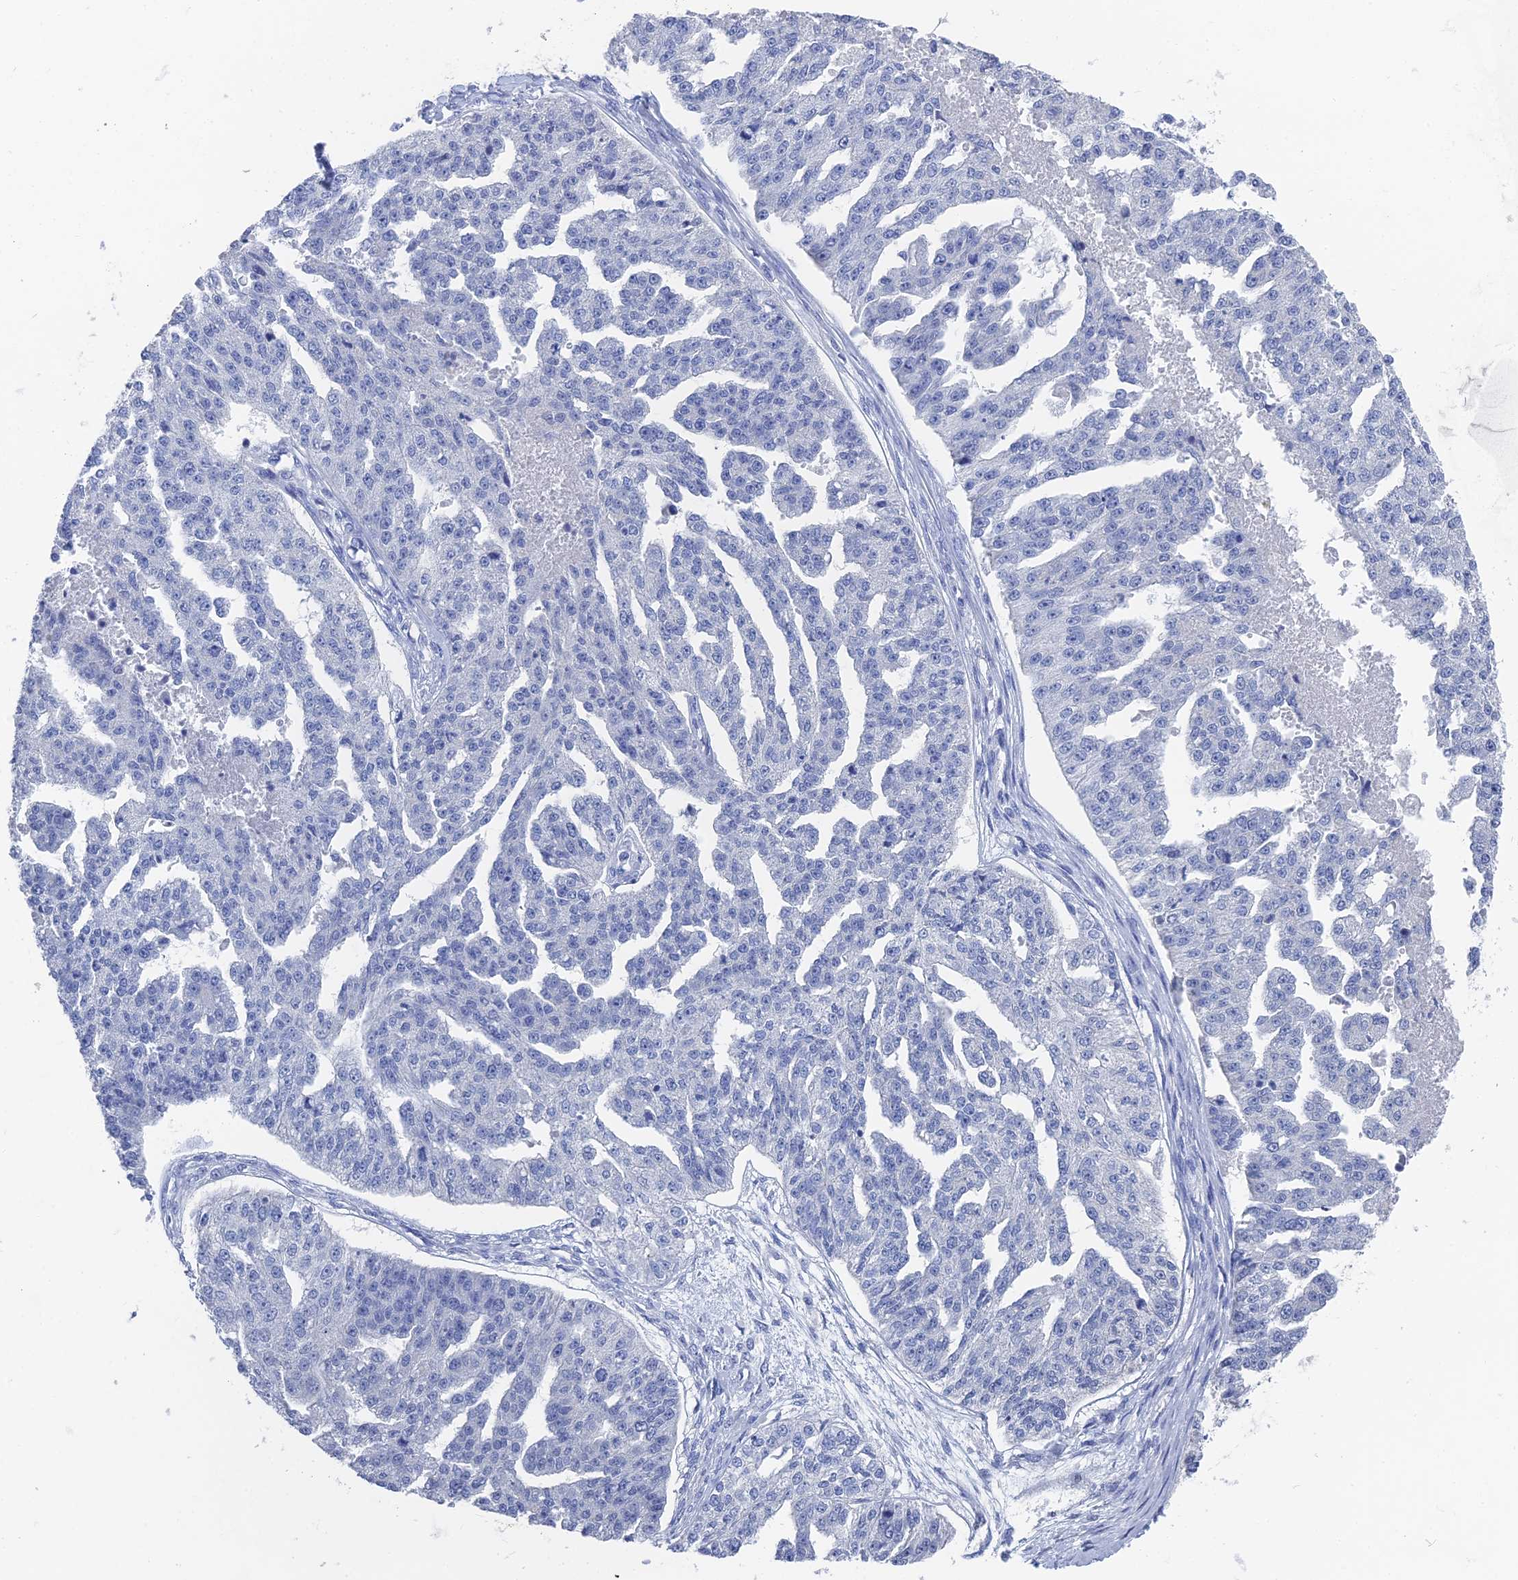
{"staining": {"intensity": "negative", "quantity": "none", "location": "none"}, "tissue": "ovarian cancer", "cell_type": "Tumor cells", "image_type": "cancer", "snomed": [{"axis": "morphology", "description": "Cystadenocarcinoma, serous, NOS"}, {"axis": "topography", "description": "Ovary"}], "caption": "Tumor cells are negative for protein expression in human serous cystadenocarcinoma (ovarian). Brightfield microscopy of IHC stained with DAB (brown) and hematoxylin (blue), captured at high magnification.", "gene": "GFAP", "patient": {"sex": "female", "age": 58}}